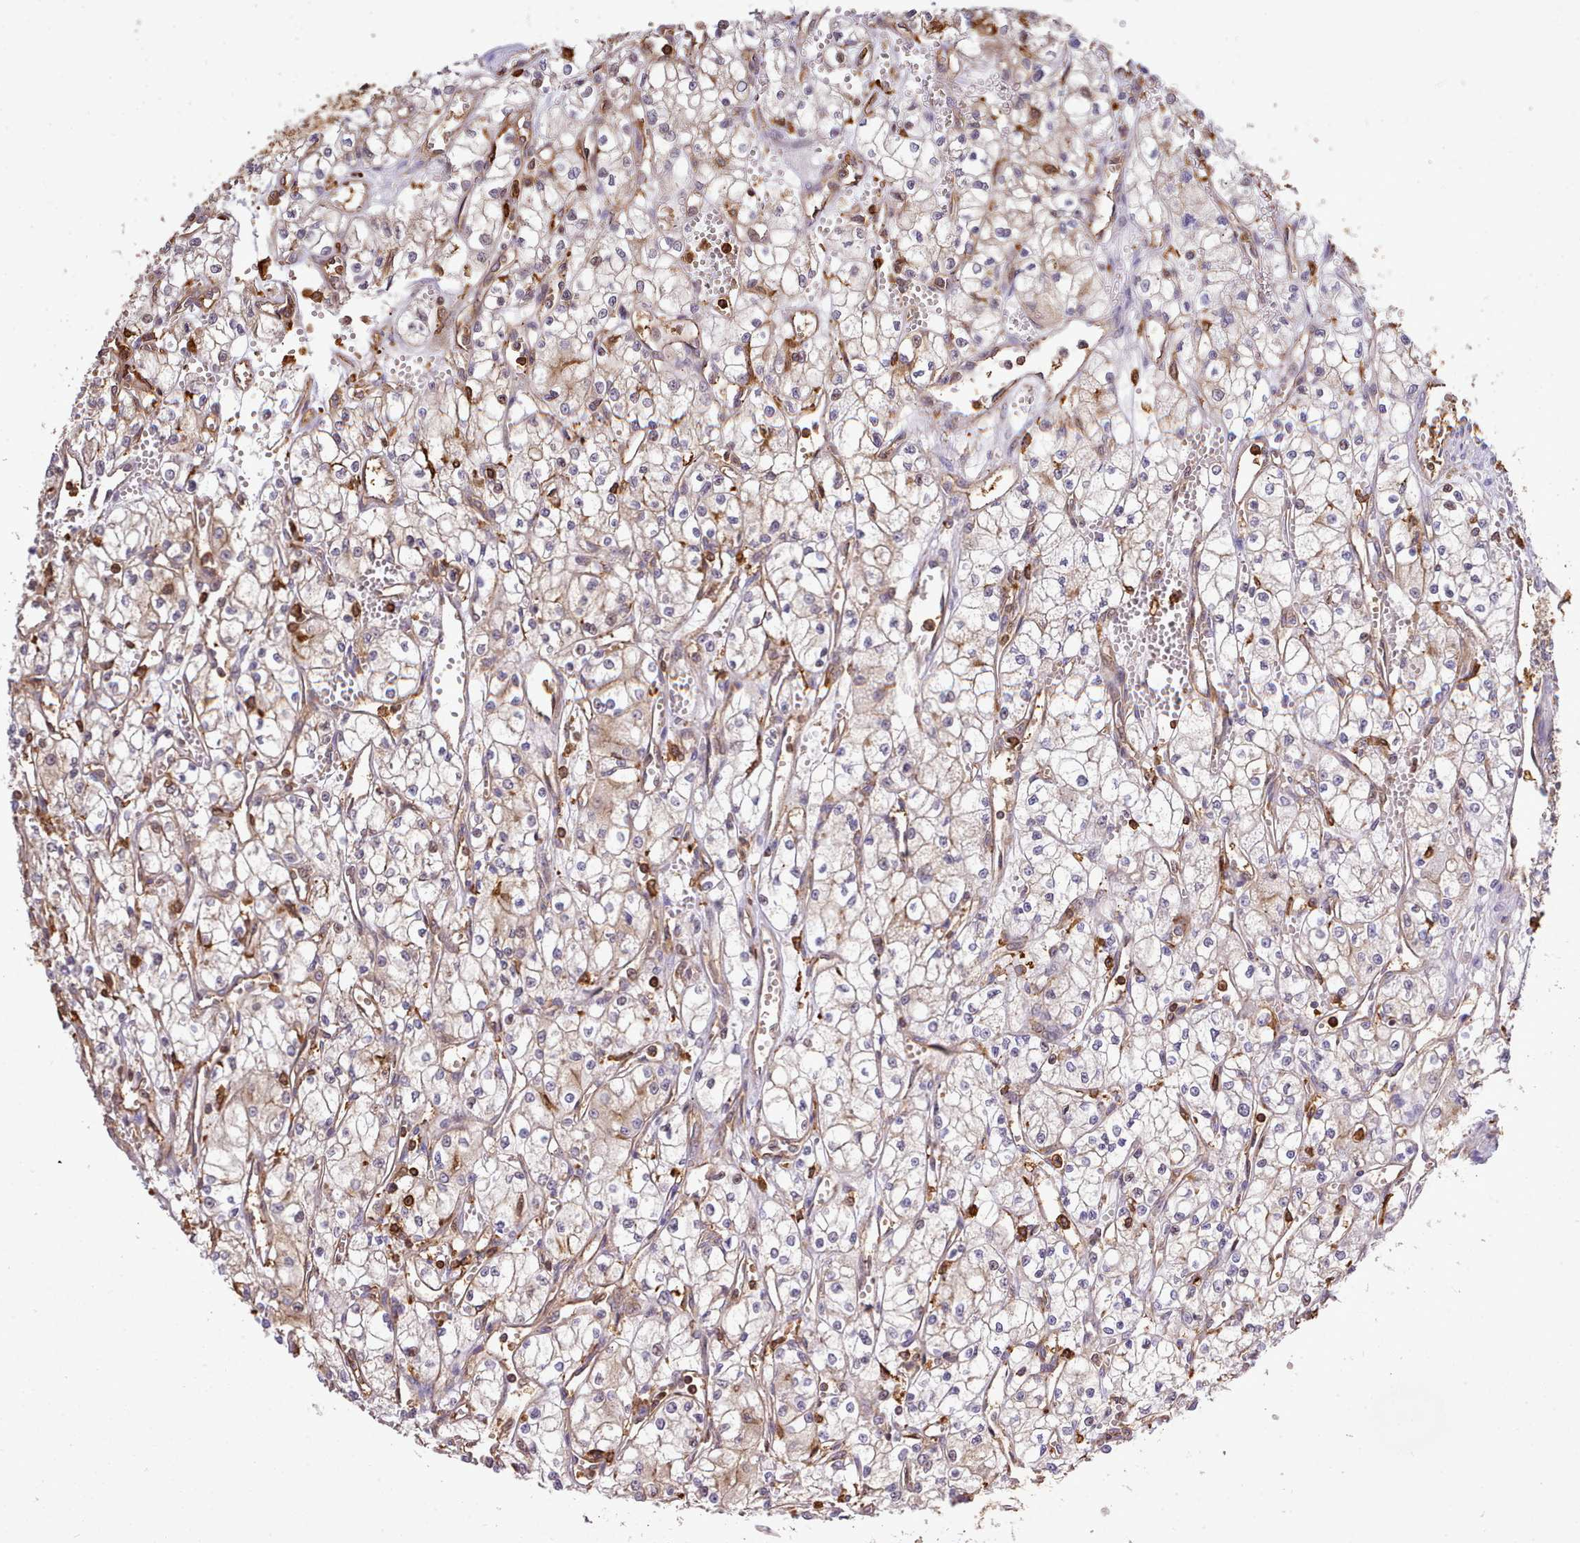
{"staining": {"intensity": "weak", "quantity": "25%-75%", "location": "cytoplasmic/membranous"}, "tissue": "renal cancer", "cell_type": "Tumor cells", "image_type": "cancer", "snomed": [{"axis": "morphology", "description": "Adenocarcinoma, NOS"}, {"axis": "topography", "description": "Kidney"}], "caption": "Renal cancer (adenocarcinoma) stained with a protein marker demonstrates weak staining in tumor cells.", "gene": "CAPZA1", "patient": {"sex": "male", "age": 59}}